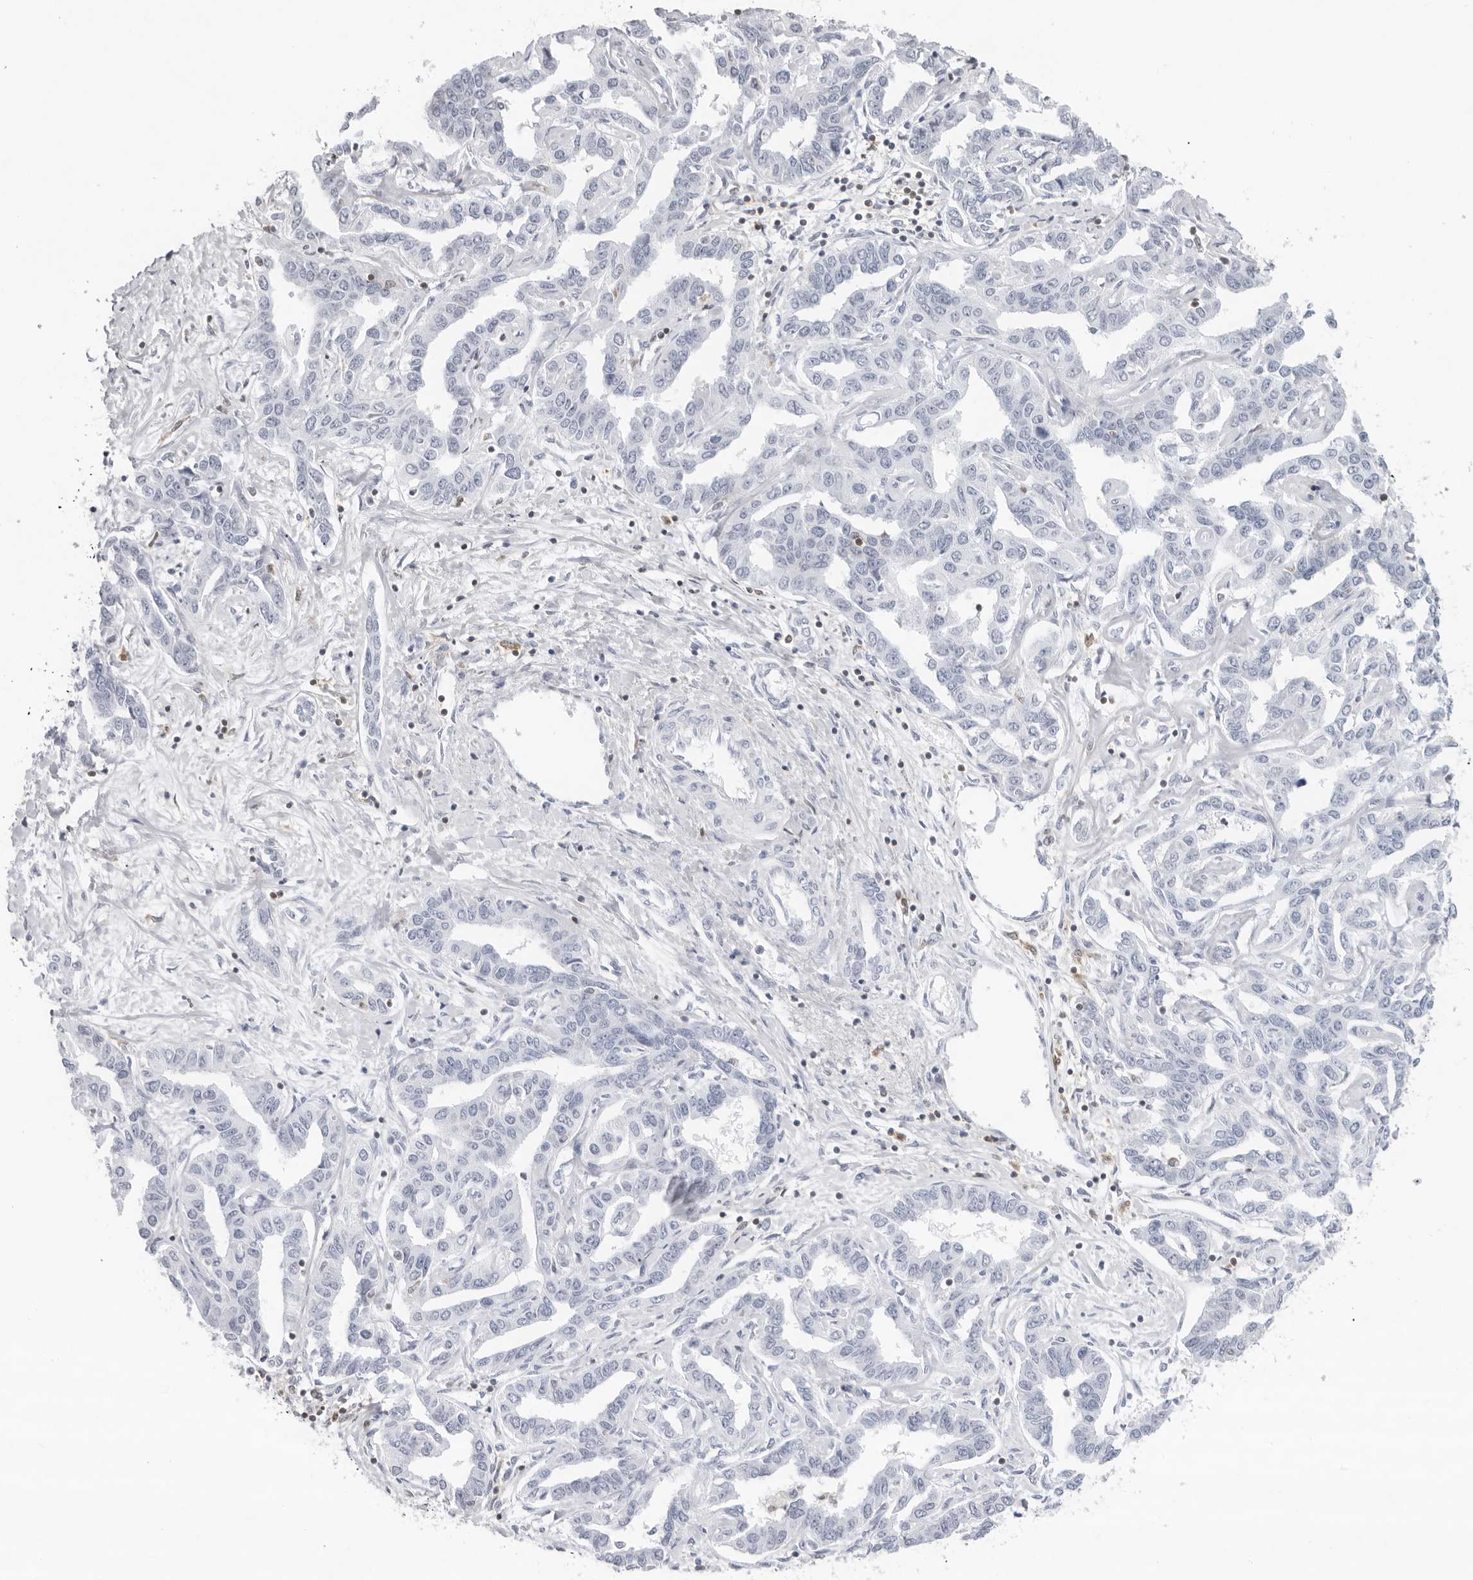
{"staining": {"intensity": "negative", "quantity": "none", "location": "none"}, "tissue": "liver cancer", "cell_type": "Tumor cells", "image_type": "cancer", "snomed": [{"axis": "morphology", "description": "Cholangiocarcinoma"}, {"axis": "topography", "description": "Liver"}], "caption": "IHC of liver cancer shows no staining in tumor cells.", "gene": "FMNL1", "patient": {"sex": "male", "age": 59}}